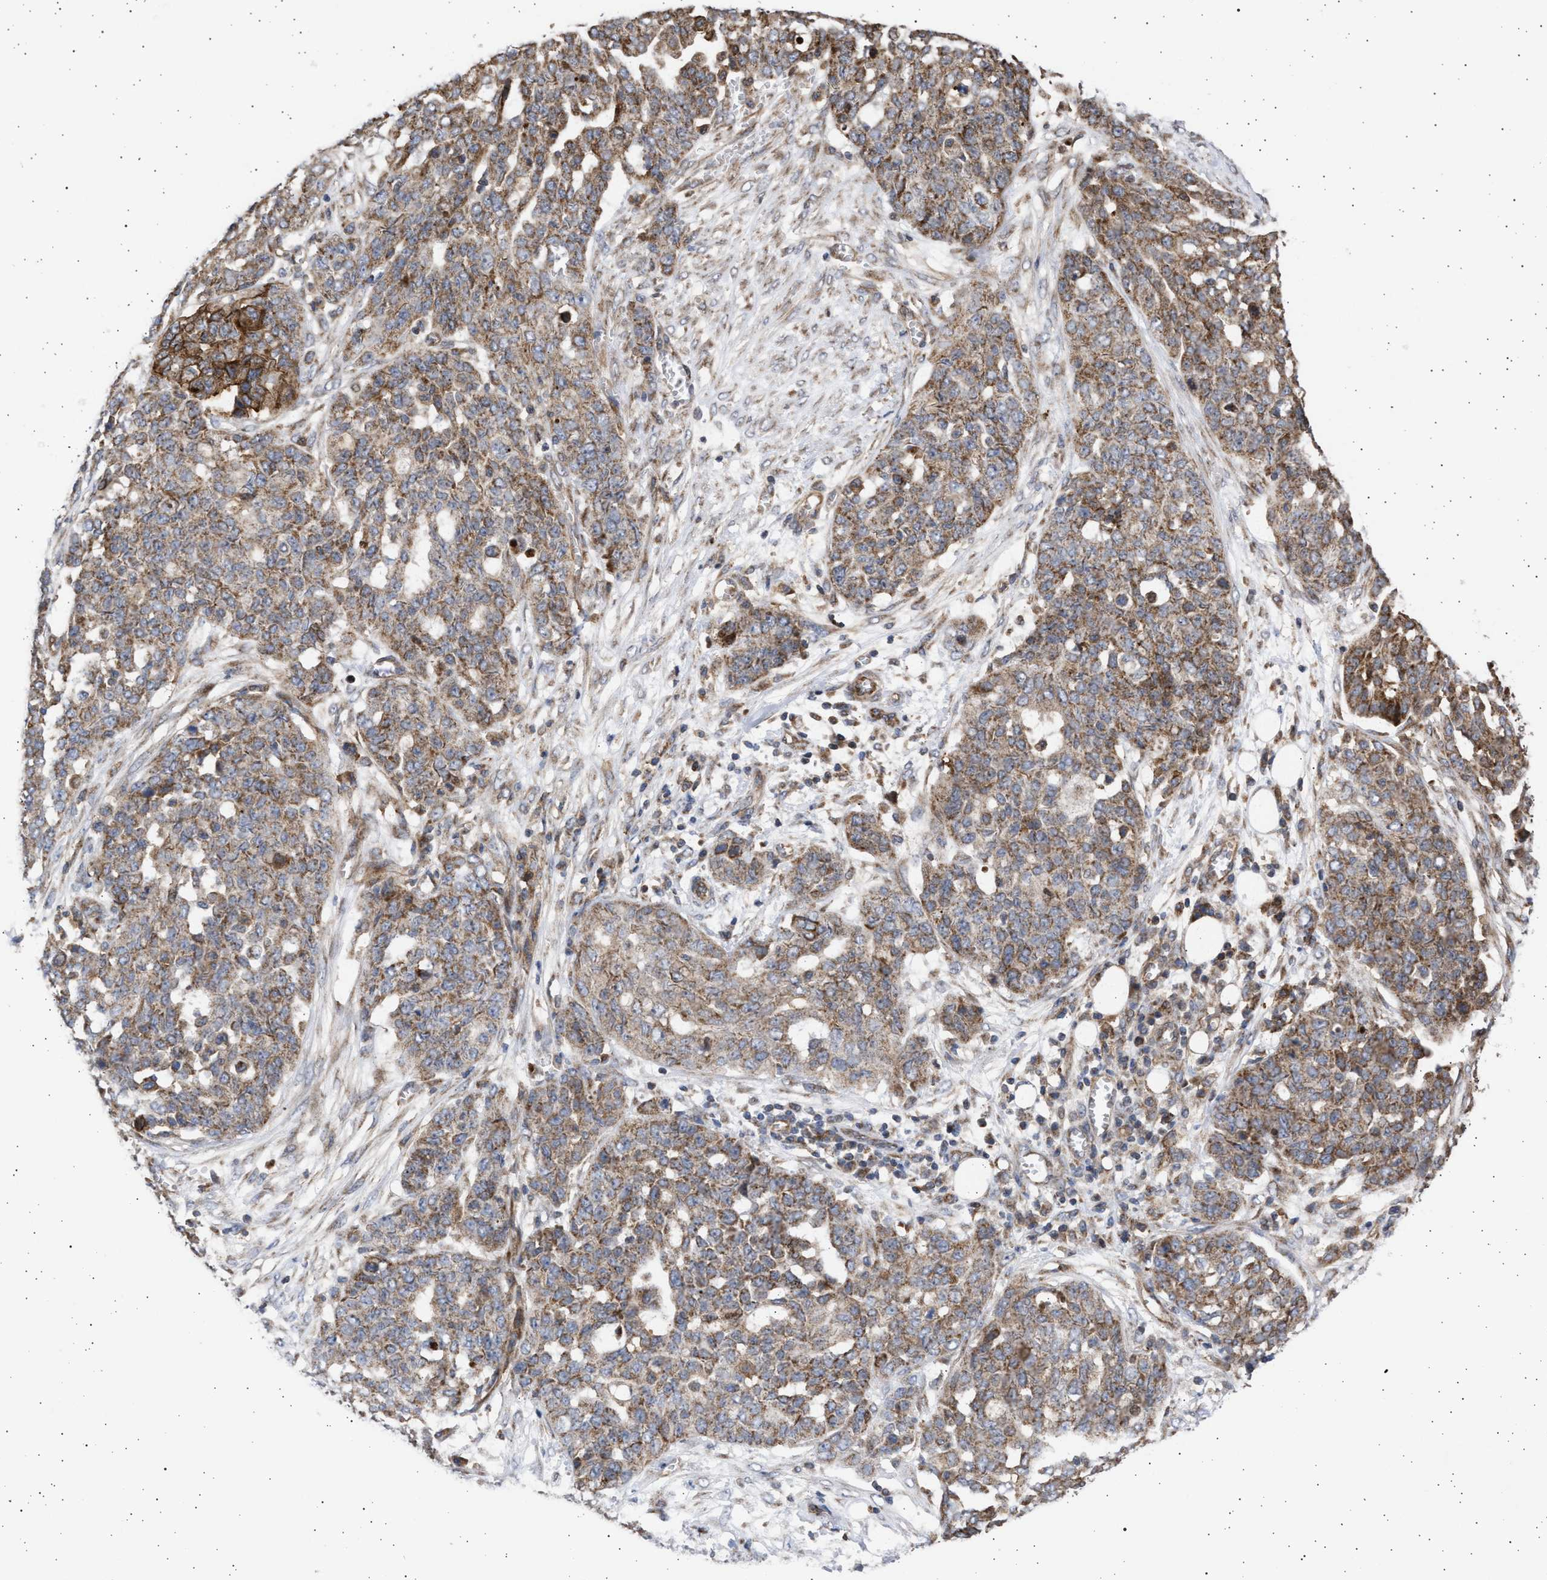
{"staining": {"intensity": "moderate", "quantity": ">75%", "location": "cytoplasmic/membranous"}, "tissue": "ovarian cancer", "cell_type": "Tumor cells", "image_type": "cancer", "snomed": [{"axis": "morphology", "description": "Cystadenocarcinoma, serous, NOS"}, {"axis": "topography", "description": "Soft tissue"}, {"axis": "topography", "description": "Ovary"}], "caption": "The micrograph exhibits immunohistochemical staining of ovarian serous cystadenocarcinoma. There is moderate cytoplasmic/membranous staining is identified in about >75% of tumor cells.", "gene": "TTC19", "patient": {"sex": "female", "age": 57}}